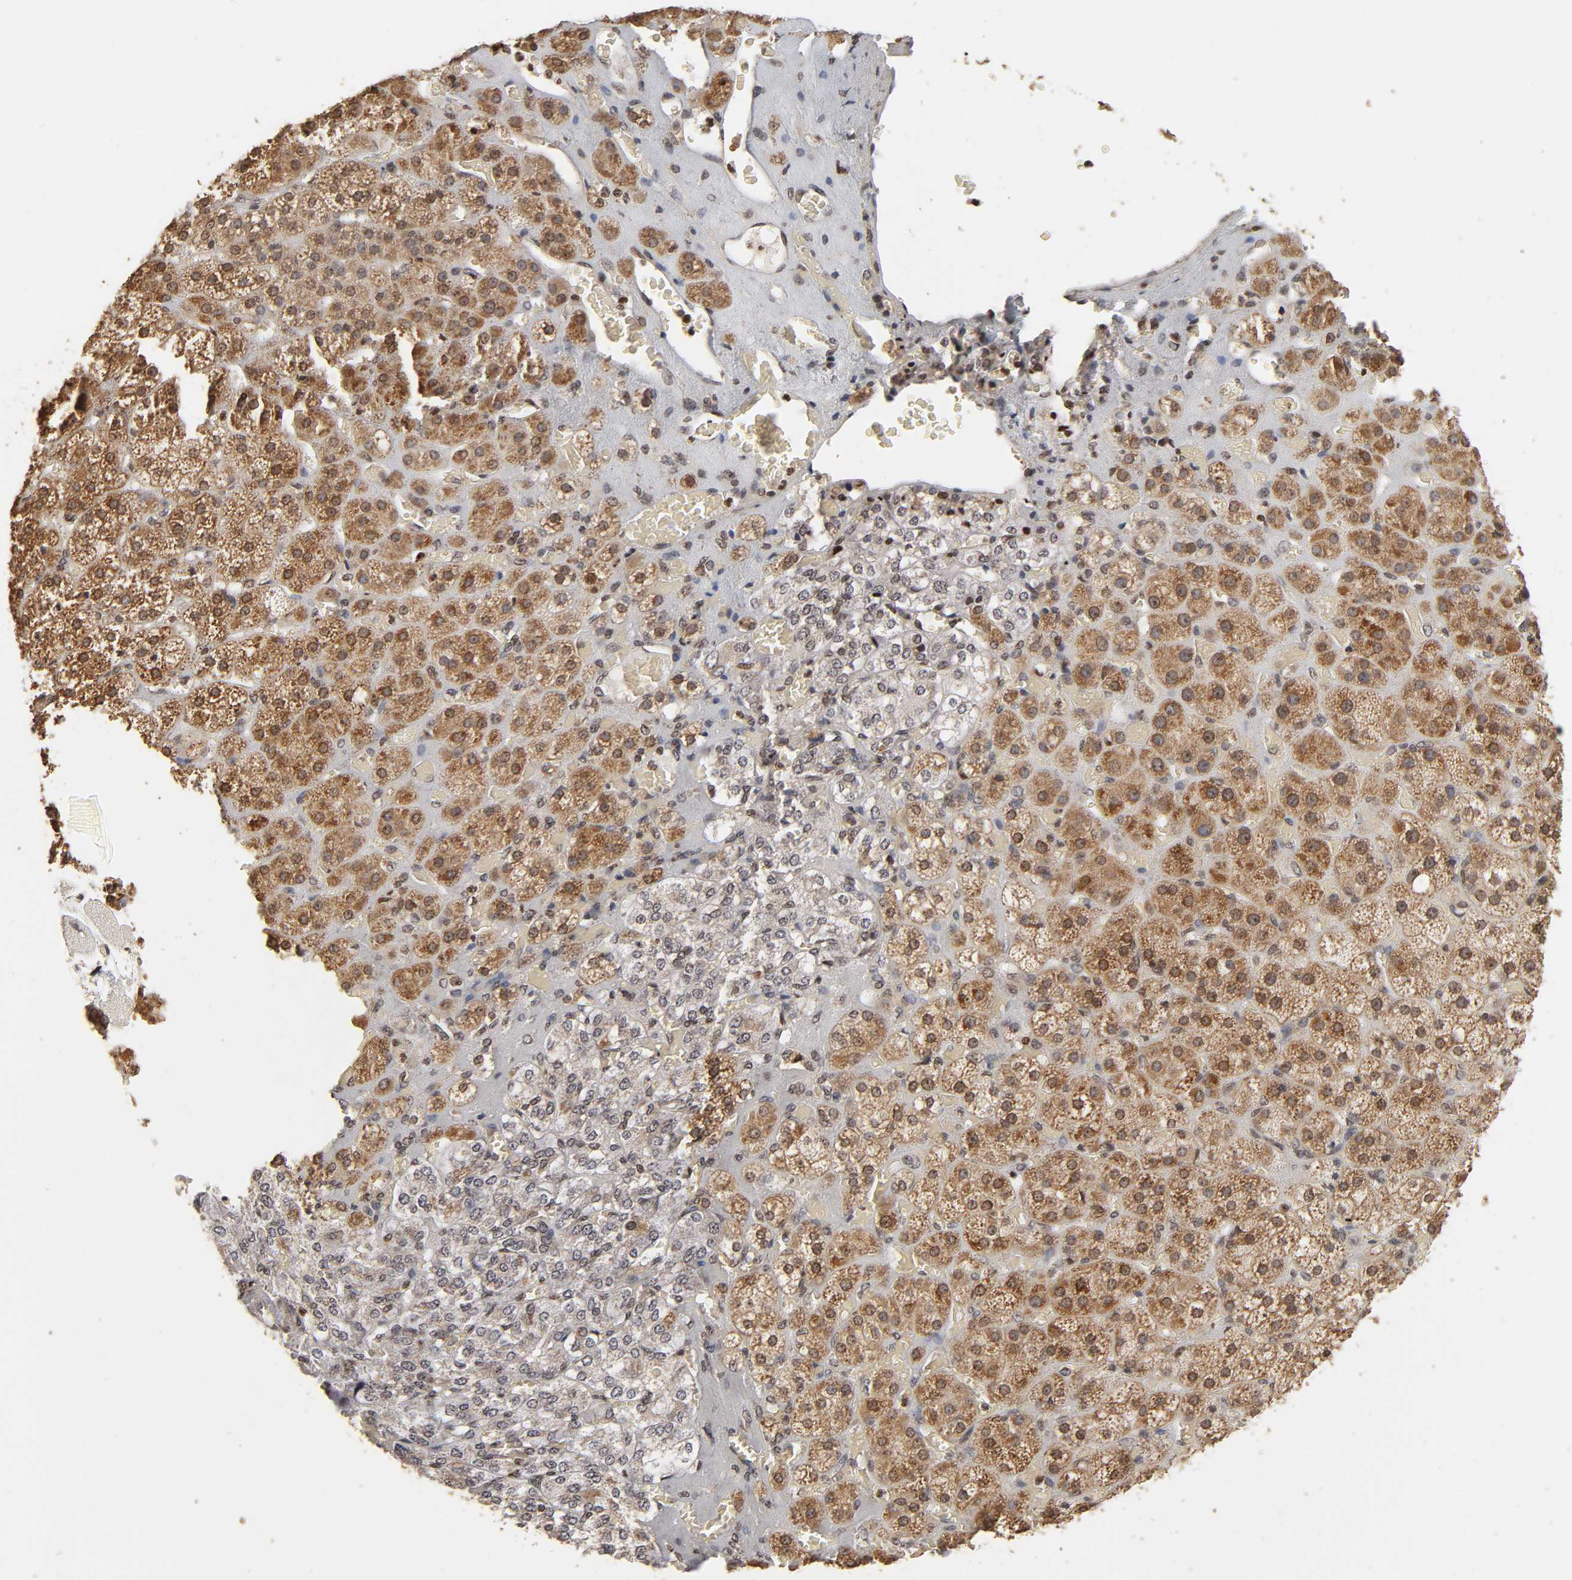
{"staining": {"intensity": "strong", "quantity": ">75%", "location": "cytoplasmic/membranous,nuclear"}, "tissue": "adrenal gland", "cell_type": "Glandular cells", "image_type": "normal", "snomed": [{"axis": "morphology", "description": "Normal tissue, NOS"}, {"axis": "topography", "description": "Adrenal gland"}], "caption": "Strong cytoplasmic/membranous,nuclear protein staining is seen in about >75% of glandular cells in adrenal gland. (Brightfield microscopy of DAB IHC at high magnification).", "gene": "ZNF473", "patient": {"sex": "female", "age": 71}}